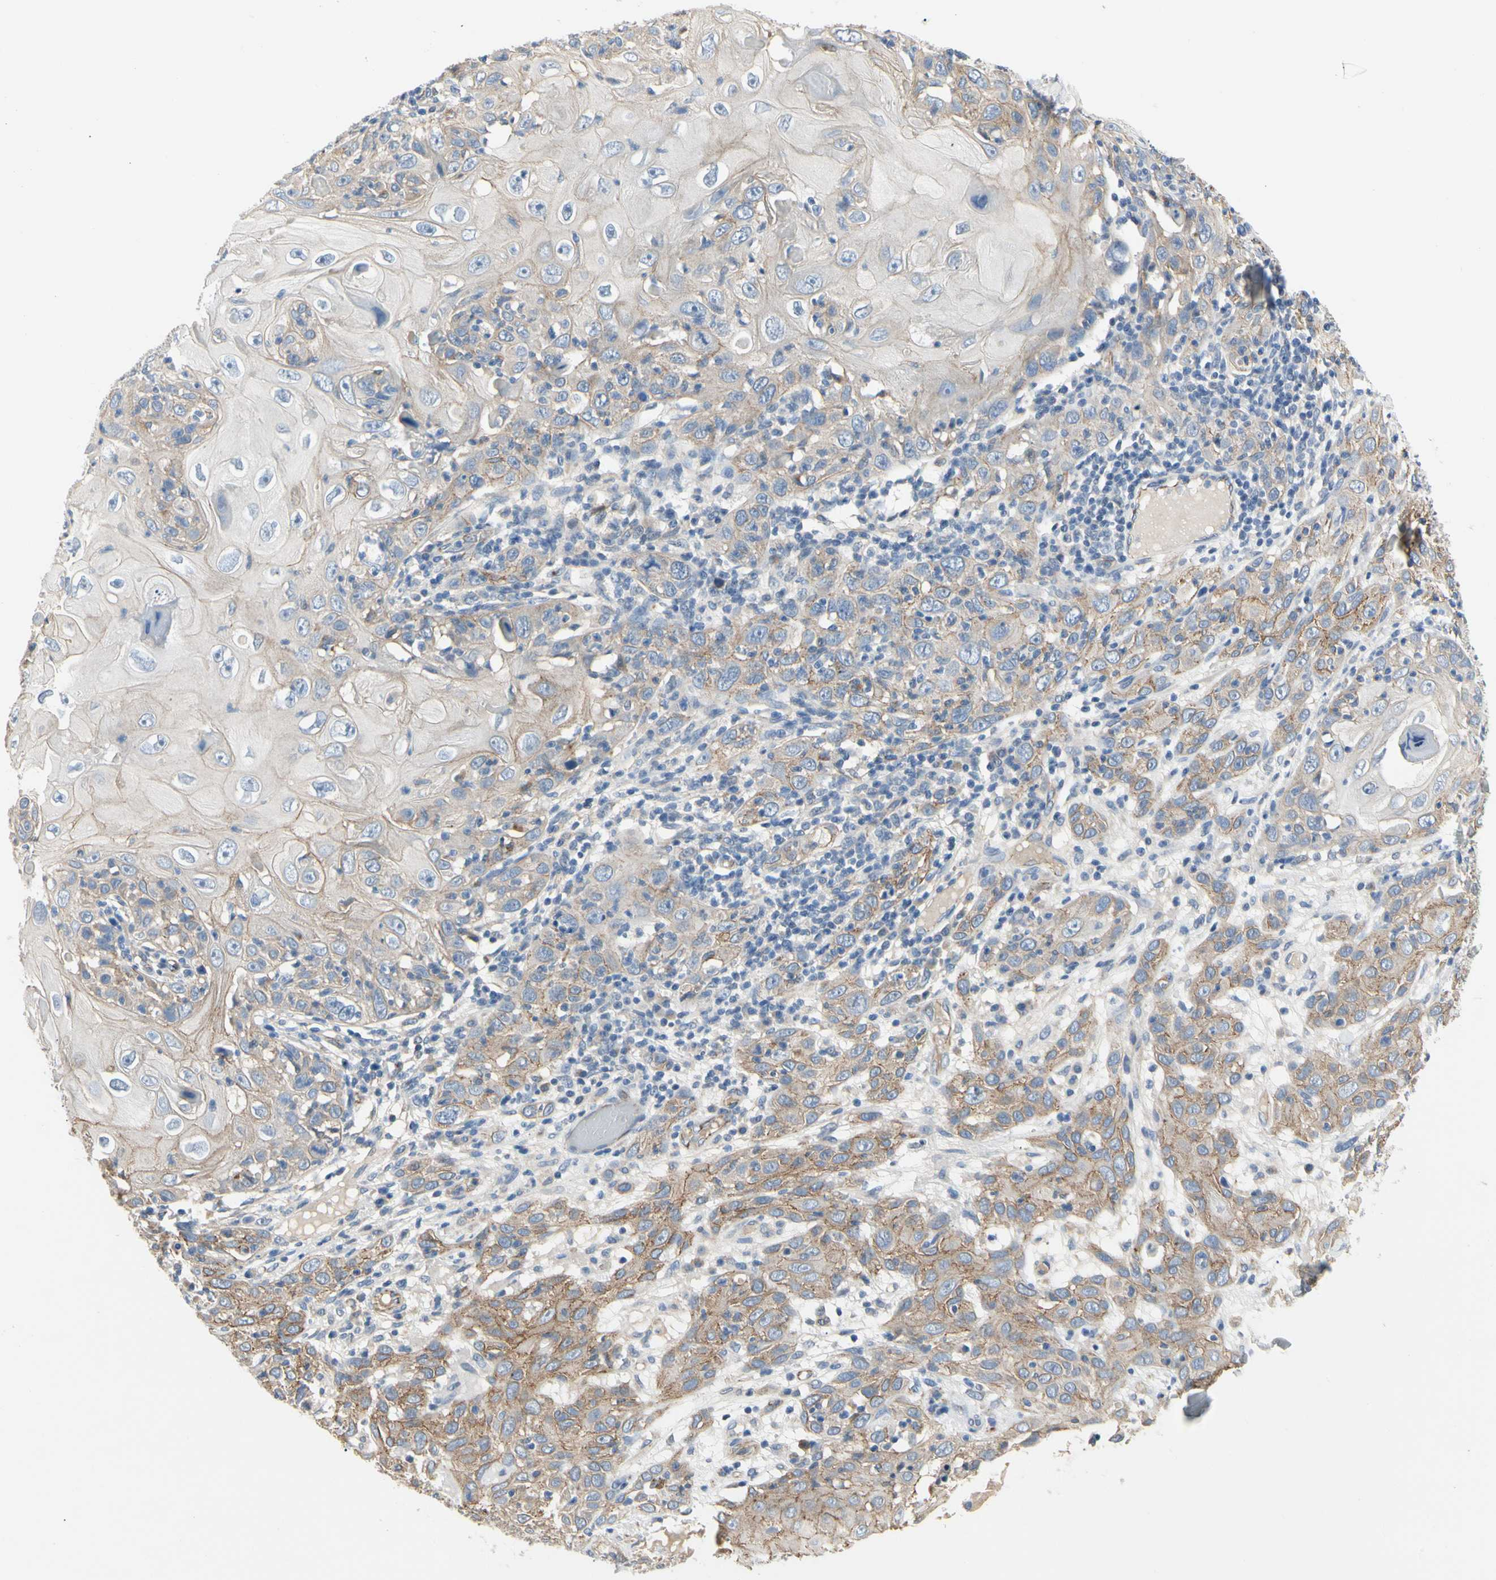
{"staining": {"intensity": "weak", "quantity": "<25%", "location": "cytoplasmic/membranous"}, "tissue": "skin cancer", "cell_type": "Tumor cells", "image_type": "cancer", "snomed": [{"axis": "morphology", "description": "Squamous cell carcinoma, NOS"}, {"axis": "topography", "description": "Skin"}], "caption": "Tumor cells are negative for protein expression in human squamous cell carcinoma (skin). (DAB immunohistochemistry visualized using brightfield microscopy, high magnification).", "gene": "LGR6", "patient": {"sex": "female", "age": 88}}